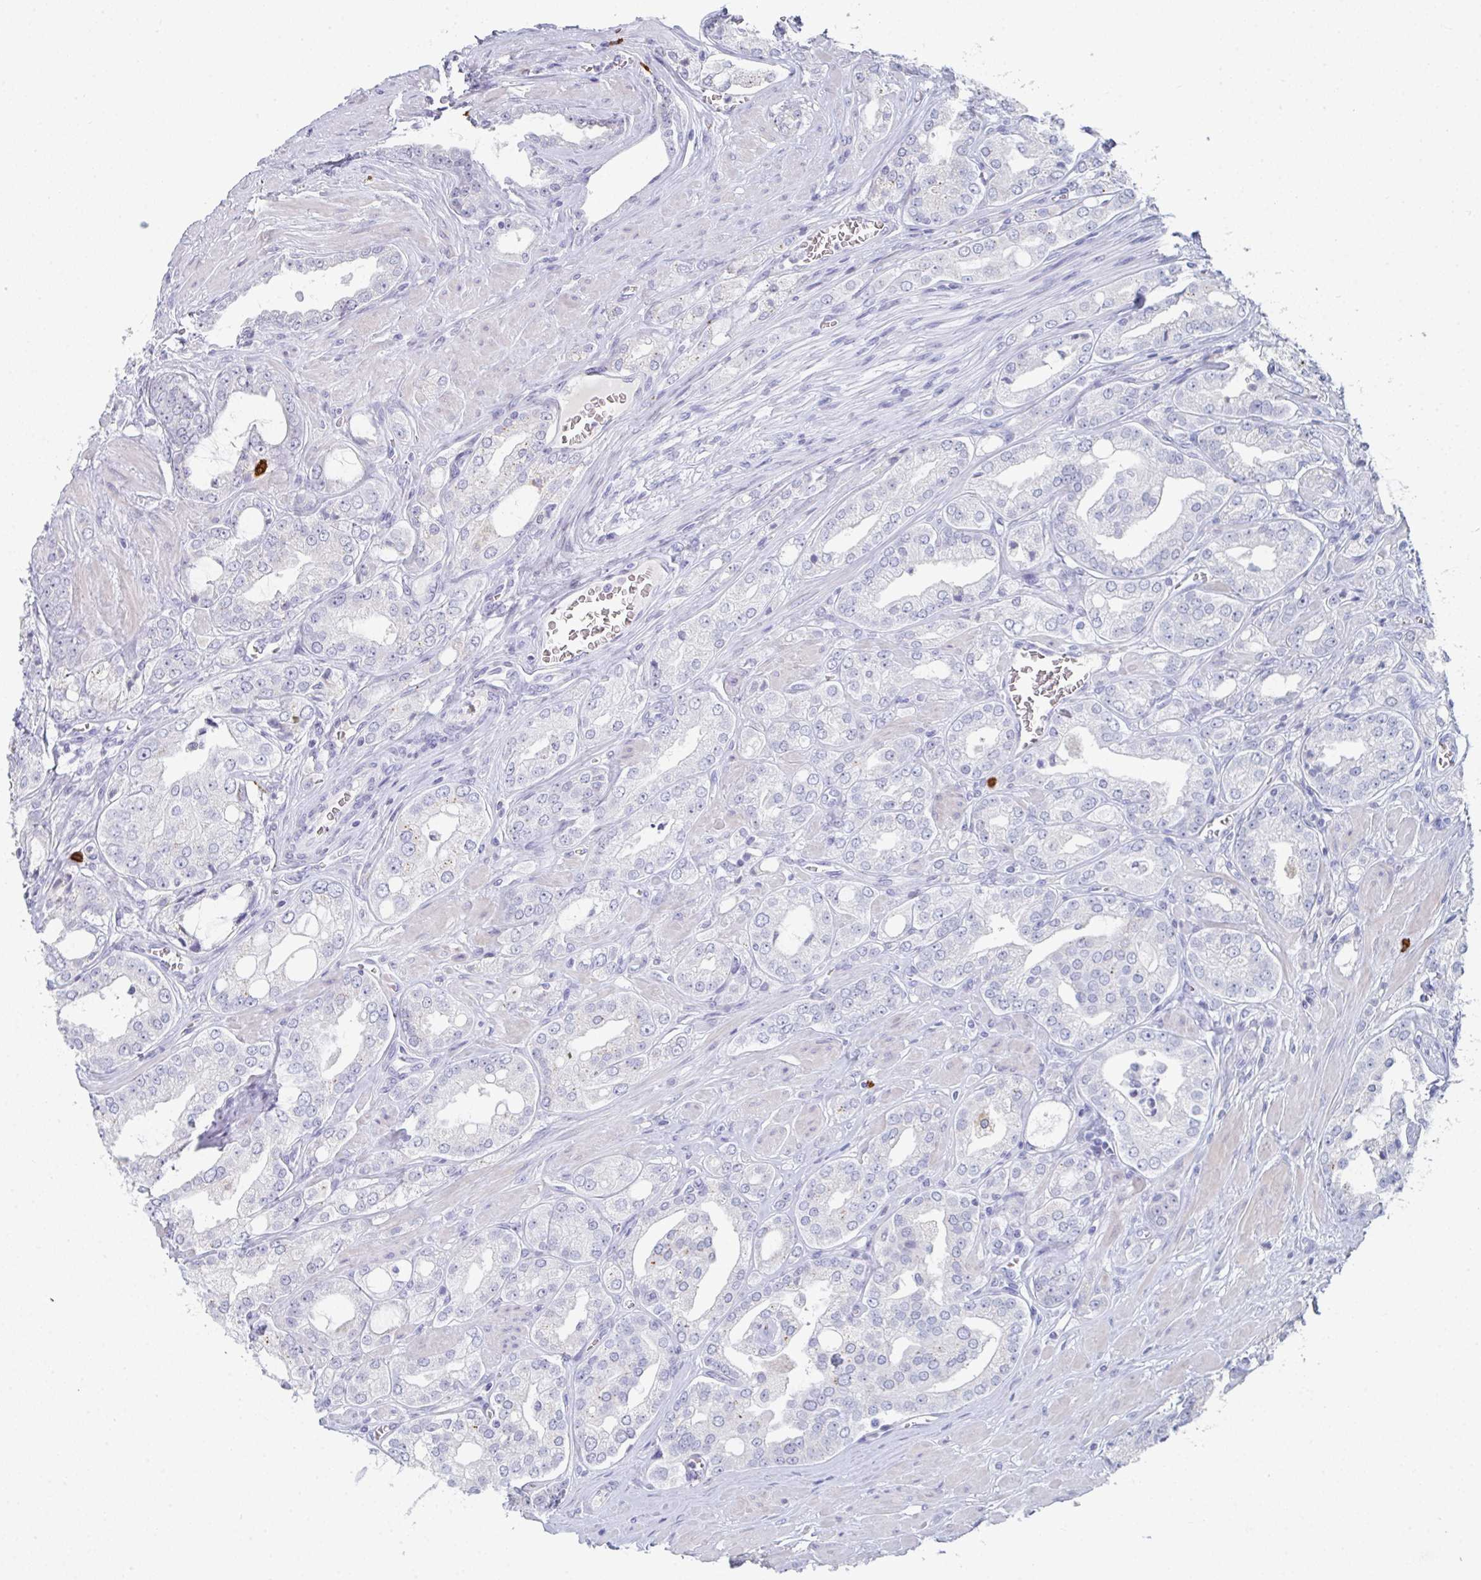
{"staining": {"intensity": "negative", "quantity": "none", "location": "none"}, "tissue": "prostate cancer", "cell_type": "Tumor cells", "image_type": "cancer", "snomed": [{"axis": "morphology", "description": "Adenocarcinoma, High grade"}, {"axis": "topography", "description": "Prostate"}], "caption": "There is no significant staining in tumor cells of prostate adenocarcinoma (high-grade). (Stains: DAB (3,3'-diaminobenzidine) immunohistochemistry (IHC) with hematoxylin counter stain, Microscopy: brightfield microscopy at high magnification).", "gene": "RUBCN", "patient": {"sex": "male", "age": 66}}